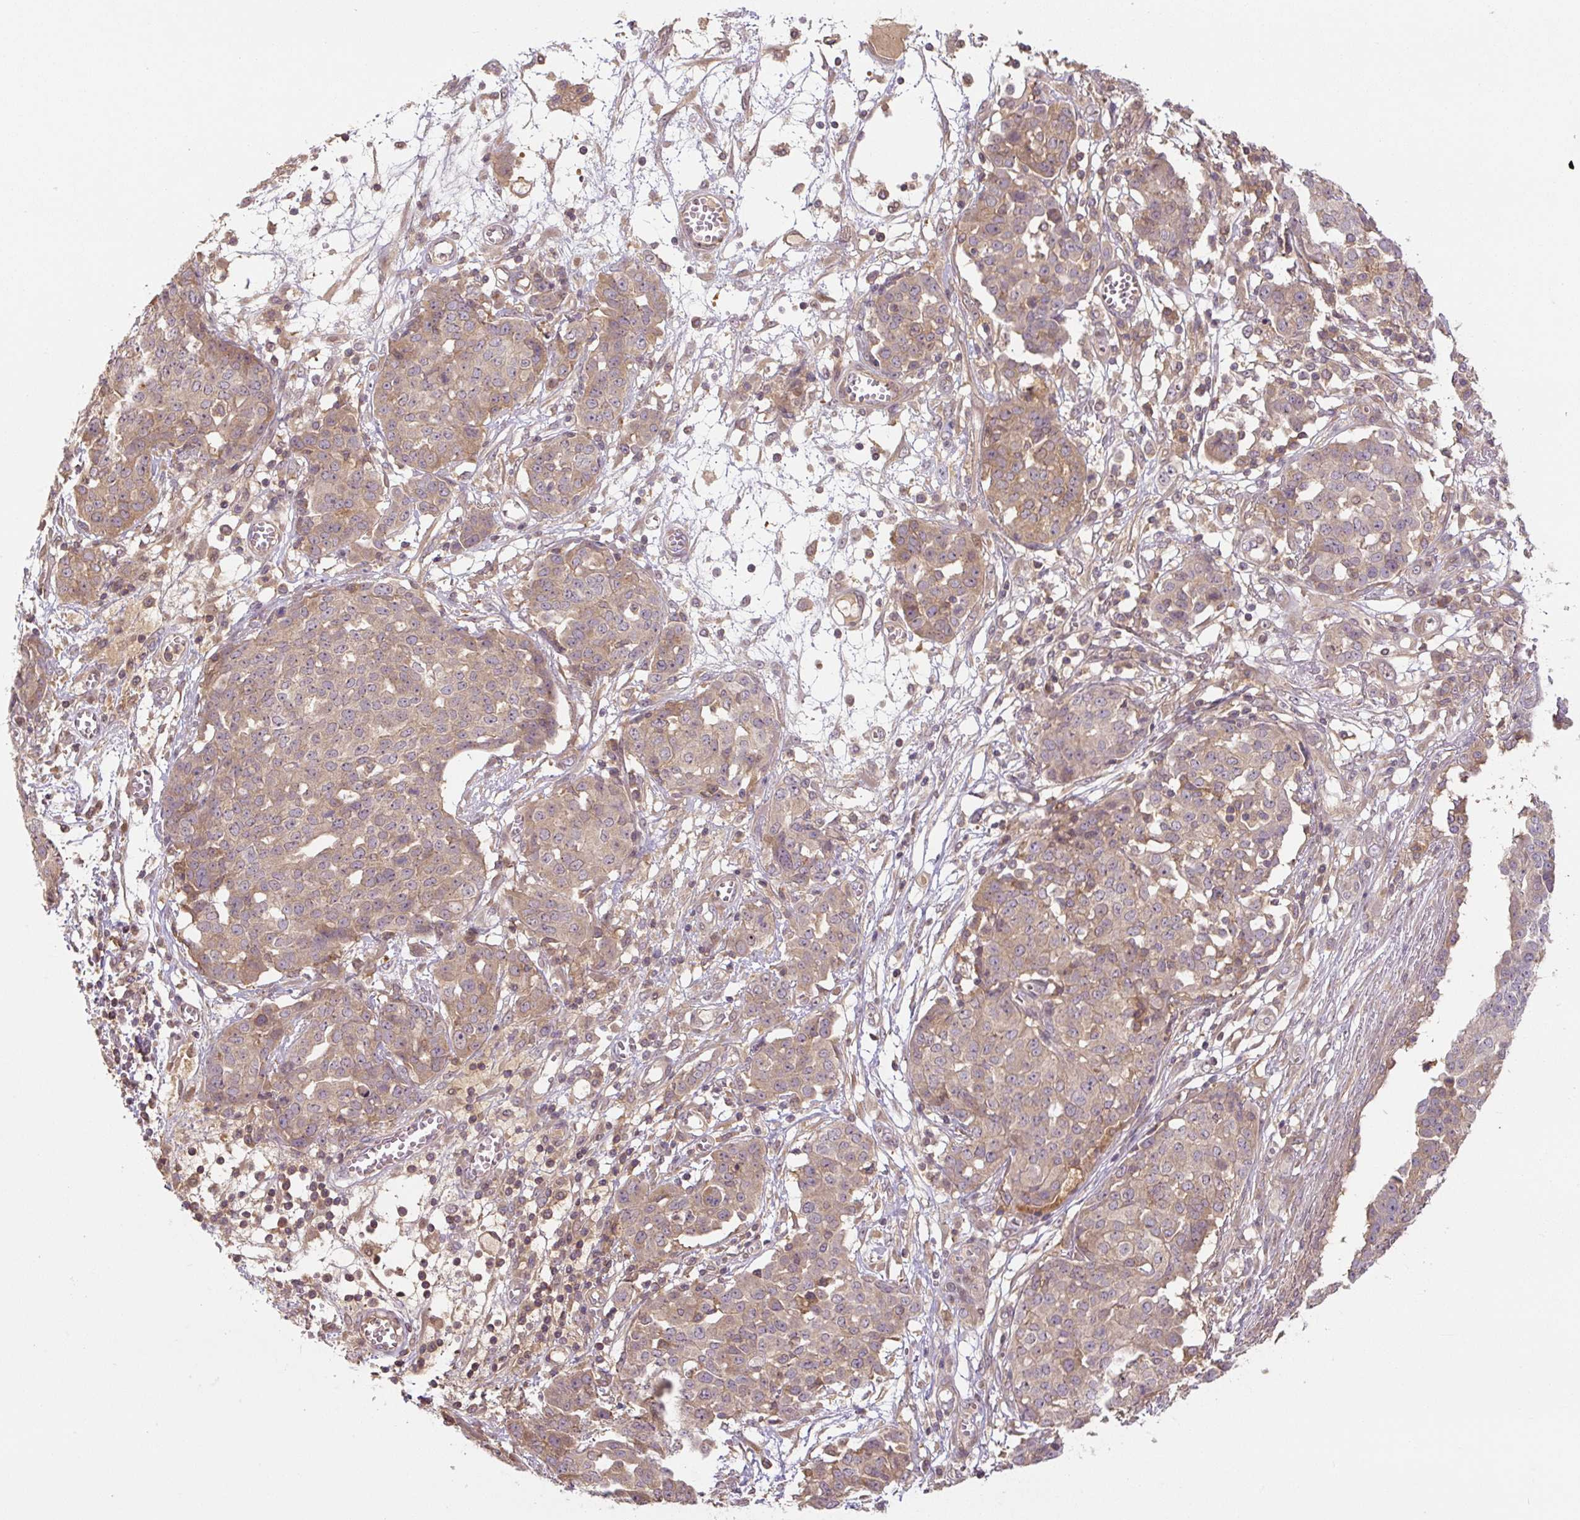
{"staining": {"intensity": "moderate", "quantity": "25%-75%", "location": "cytoplasmic/membranous"}, "tissue": "ovarian cancer", "cell_type": "Tumor cells", "image_type": "cancer", "snomed": [{"axis": "morphology", "description": "Cystadenocarcinoma, serous, NOS"}, {"axis": "topography", "description": "Soft tissue"}, {"axis": "topography", "description": "Ovary"}], "caption": "The immunohistochemical stain shows moderate cytoplasmic/membranous expression in tumor cells of ovarian serous cystadenocarcinoma tissue.", "gene": "C2orf73", "patient": {"sex": "female", "age": 57}}